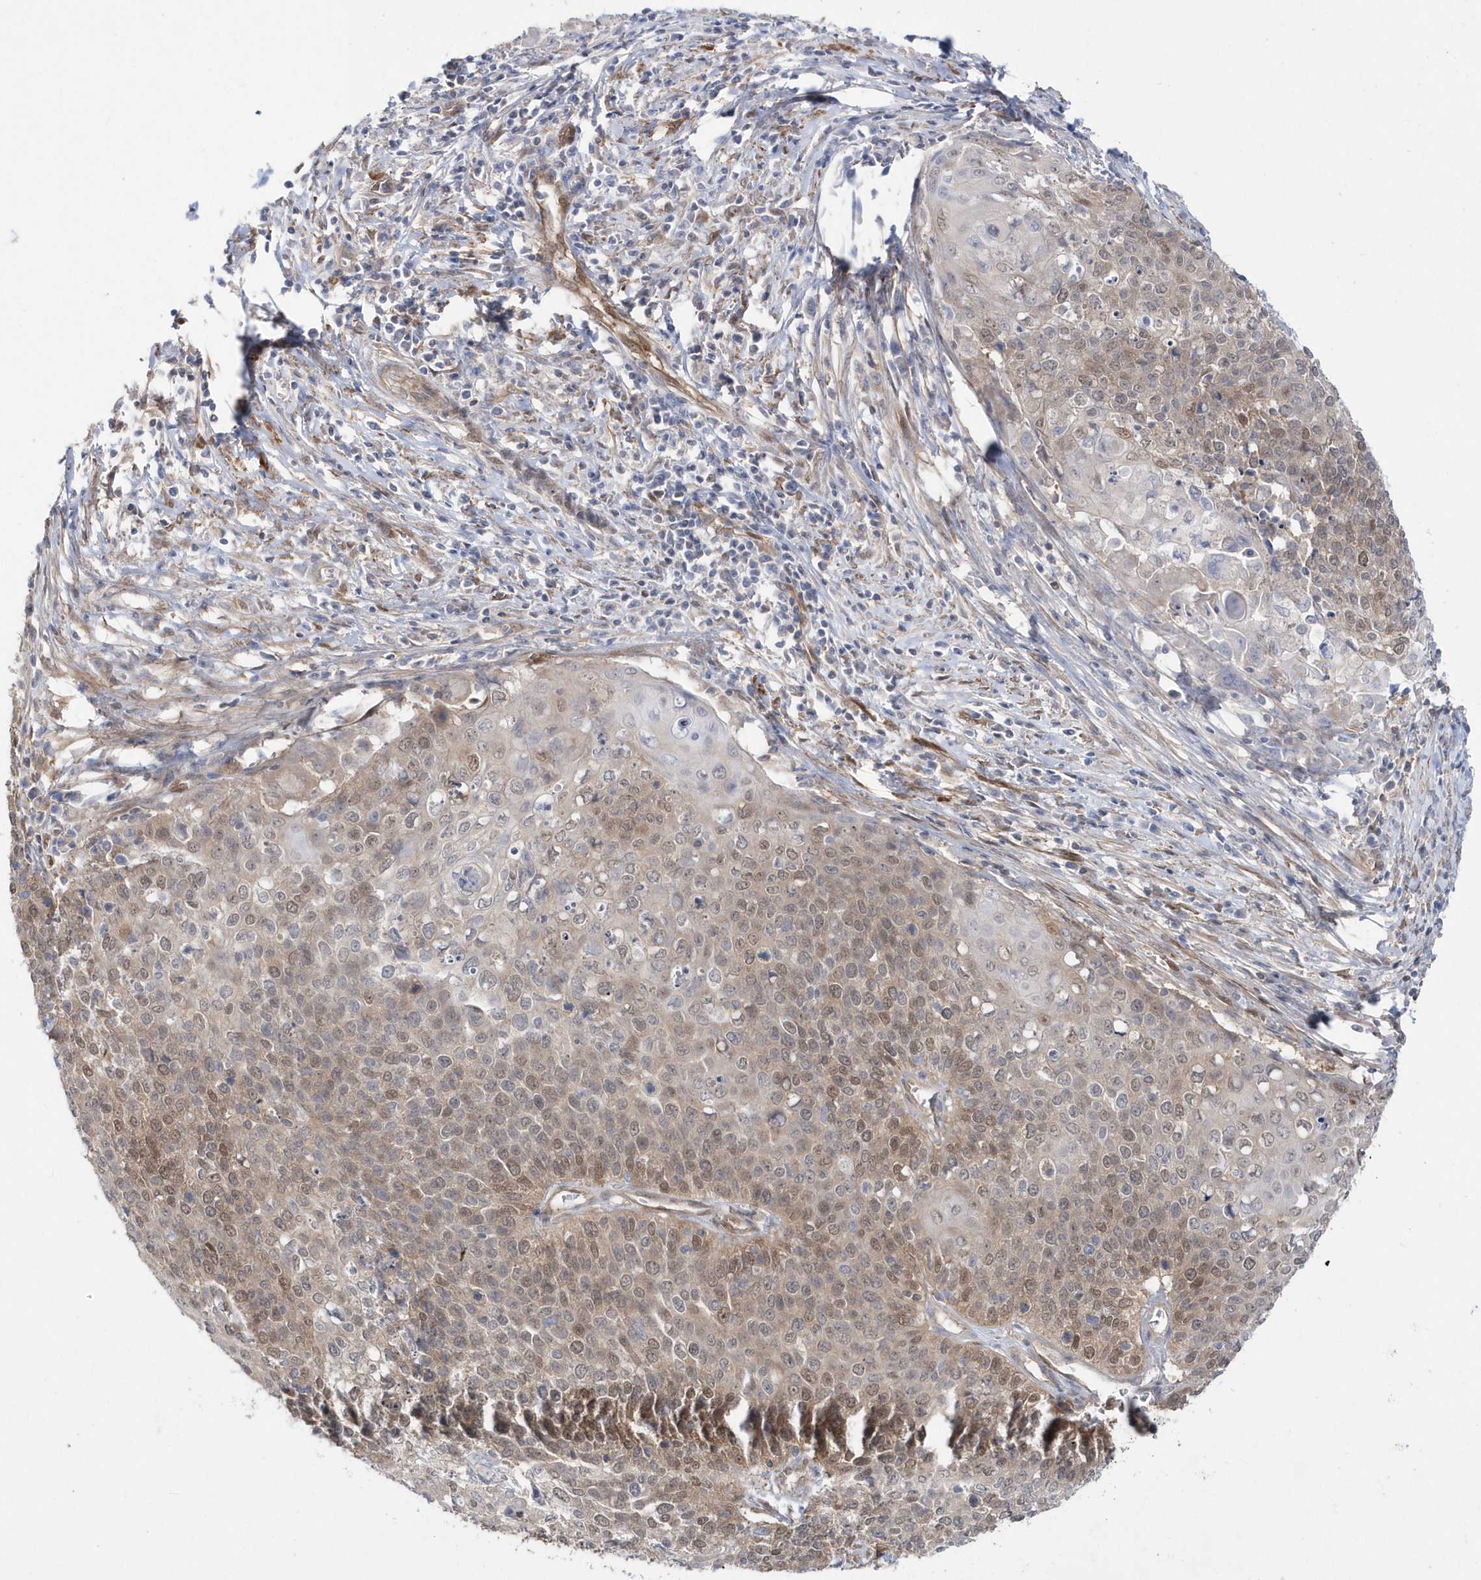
{"staining": {"intensity": "weak", "quantity": "25%-75%", "location": "cytoplasmic/membranous,nuclear"}, "tissue": "cervical cancer", "cell_type": "Tumor cells", "image_type": "cancer", "snomed": [{"axis": "morphology", "description": "Squamous cell carcinoma, NOS"}, {"axis": "topography", "description": "Cervix"}], "caption": "Weak cytoplasmic/membranous and nuclear expression is appreciated in about 25%-75% of tumor cells in cervical squamous cell carcinoma.", "gene": "BDH2", "patient": {"sex": "female", "age": 39}}